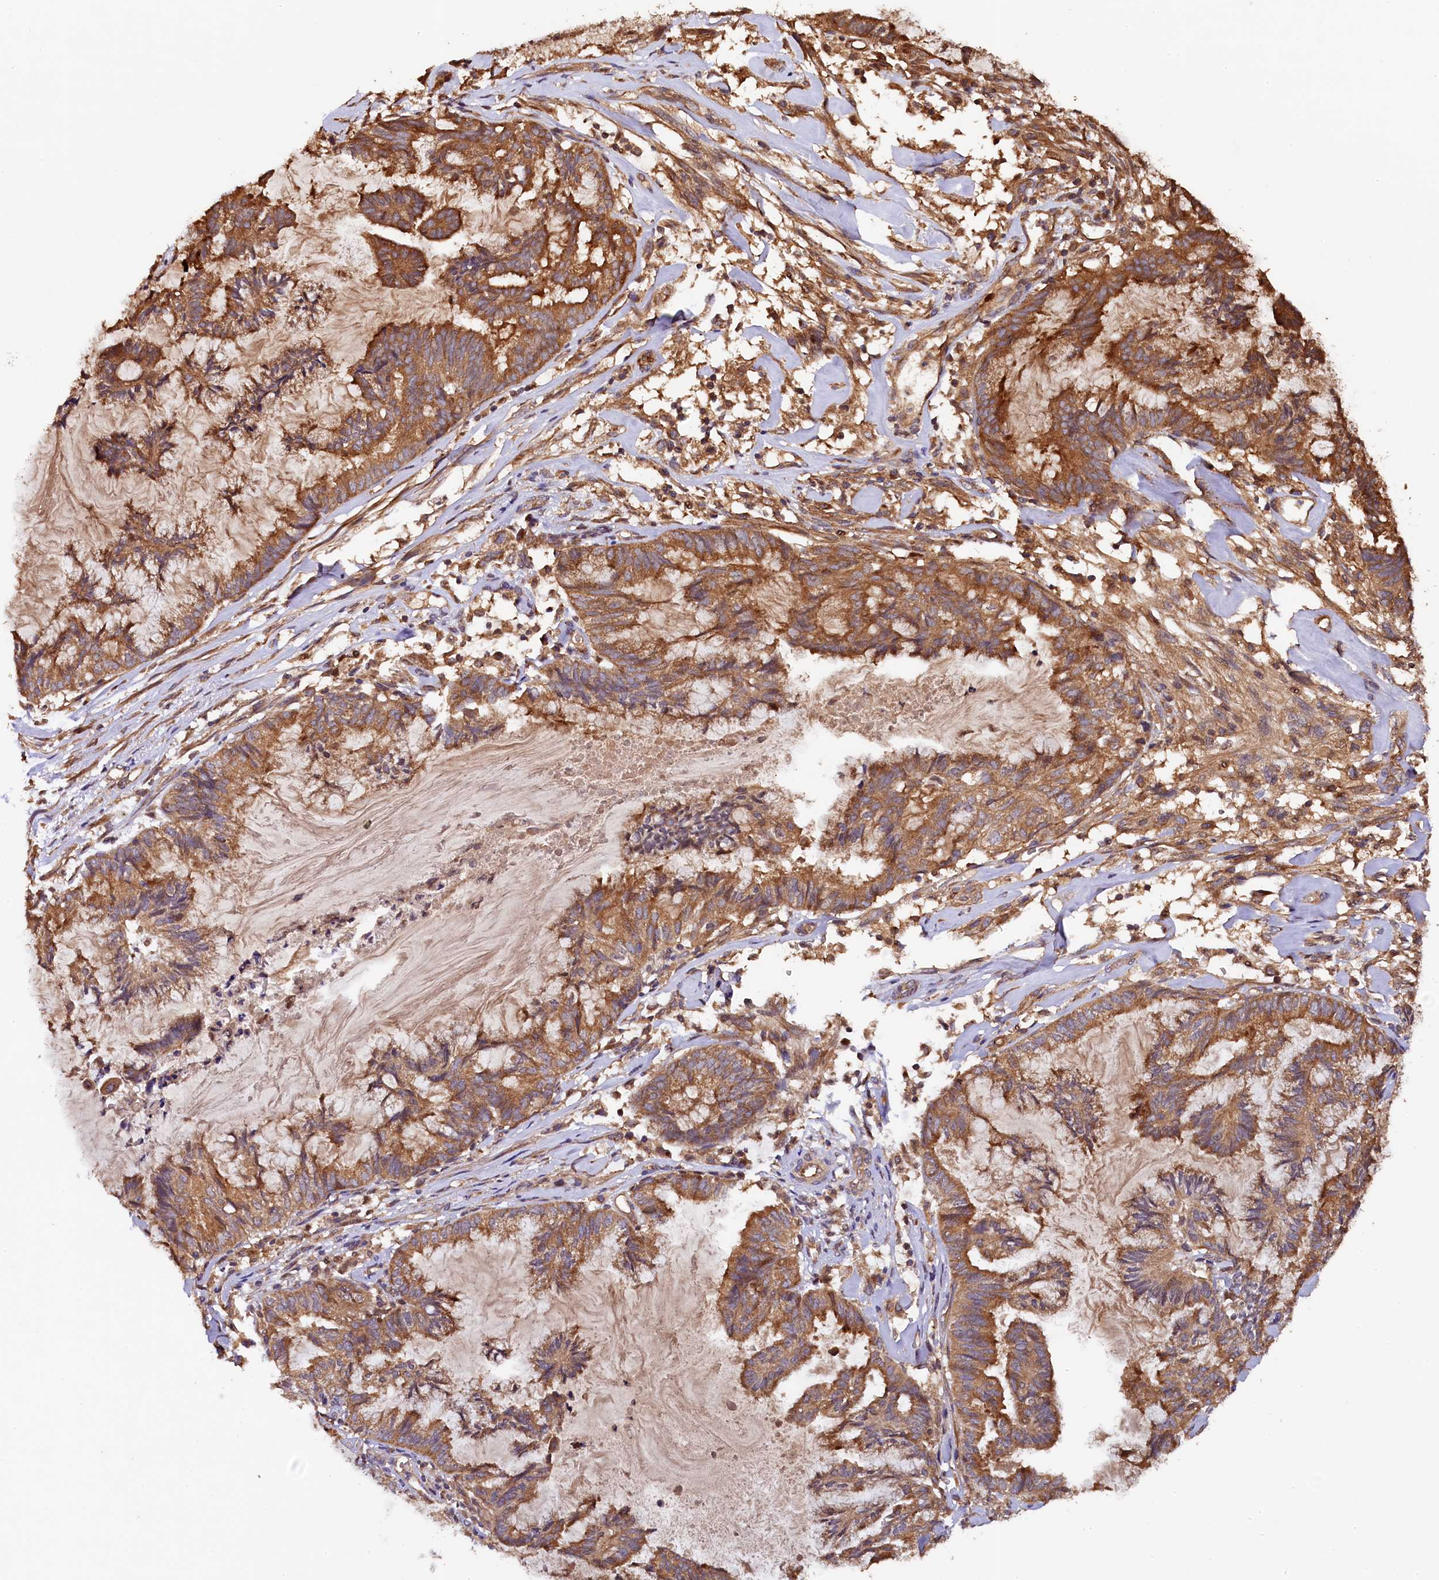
{"staining": {"intensity": "moderate", "quantity": ">75%", "location": "cytoplasmic/membranous"}, "tissue": "endometrial cancer", "cell_type": "Tumor cells", "image_type": "cancer", "snomed": [{"axis": "morphology", "description": "Adenocarcinoma, NOS"}, {"axis": "topography", "description": "Endometrium"}], "caption": "Immunohistochemistry of endometrial adenocarcinoma reveals medium levels of moderate cytoplasmic/membranous positivity in about >75% of tumor cells.", "gene": "KLC2", "patient": {"sex": "female", "age": 86}}